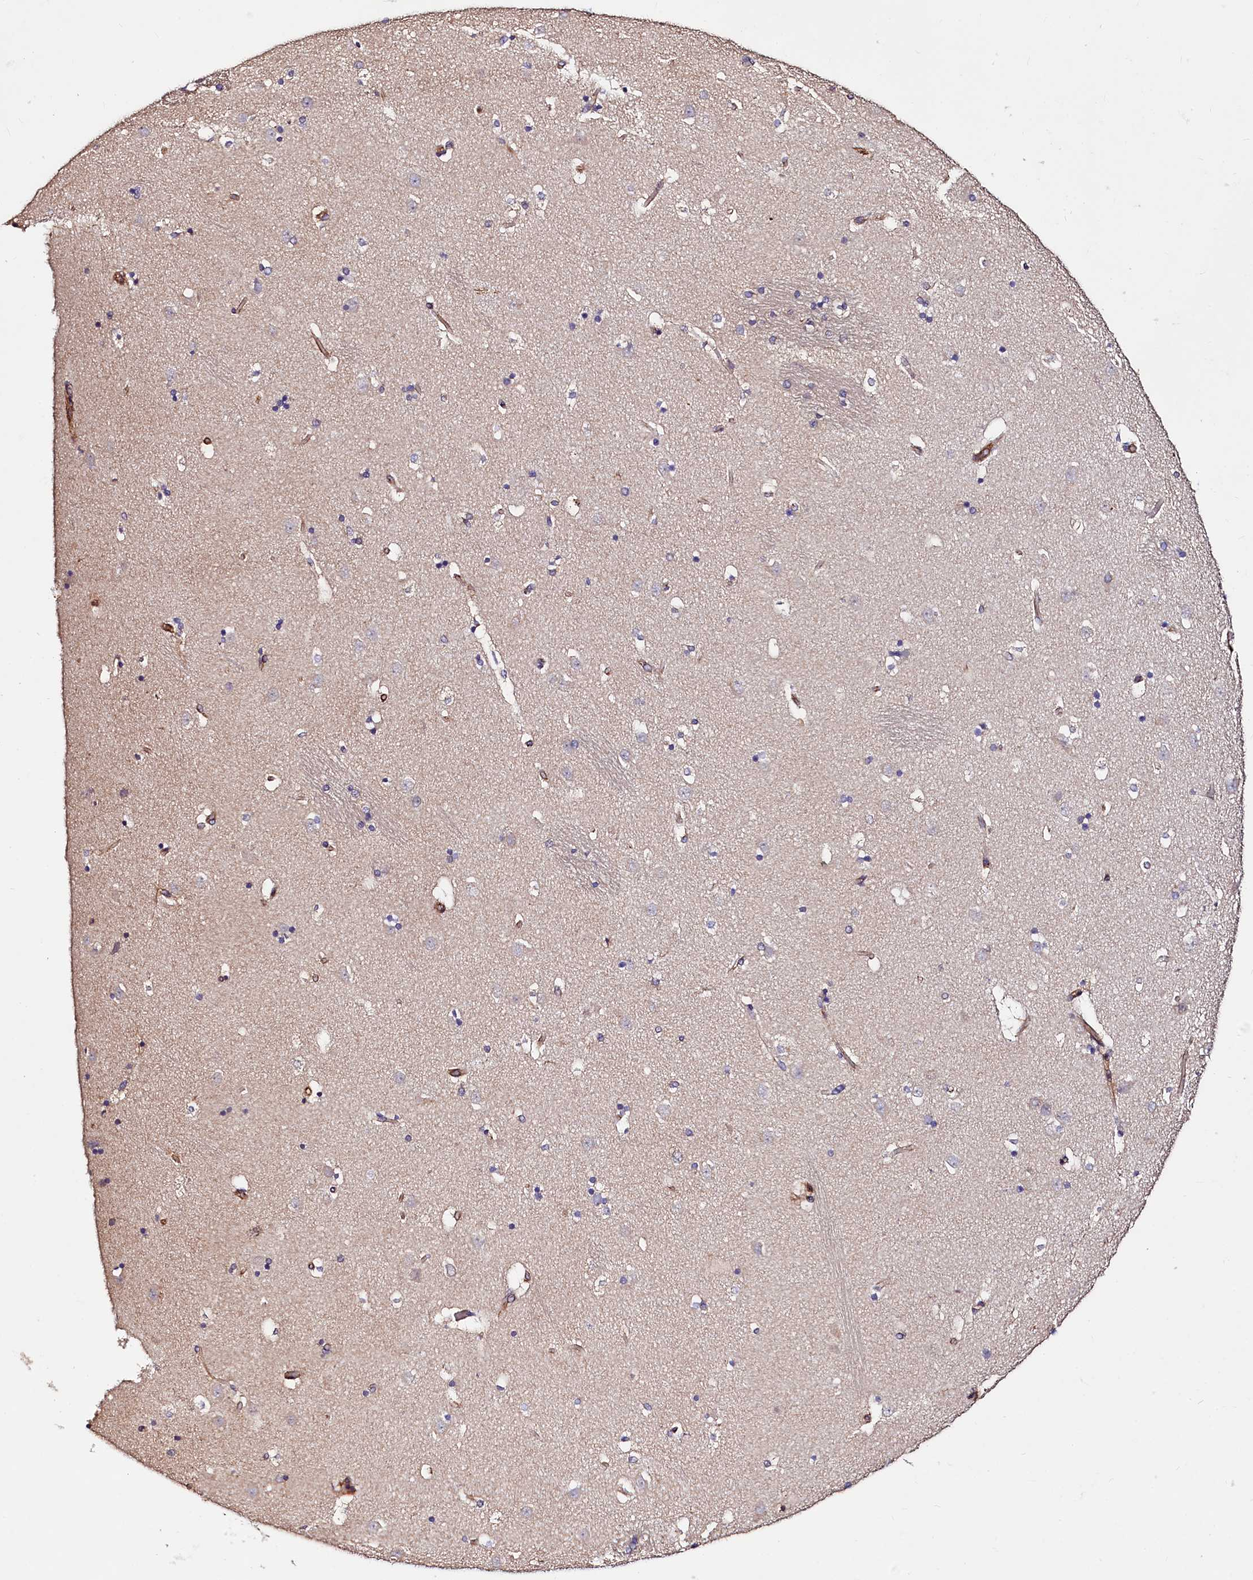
{"staining": {"intensity": "negative", "quantity": "none", "location": "none"}, "tissue": "caudate", "cell_type": "Glial cells", "image_type": "normal", "snomed": [{"axis": "morphology", "description": "Normal tissue, NOS"}, {"axis": "topography", "description": "Lateral ventricle wall"}], "caption": "This is an immunohistochemistry photomicrograph of benign human caudate. There is no positivity in glial cells.", "gene": "KLHDC4", "patient": {"sex": "male", "age": 45}}